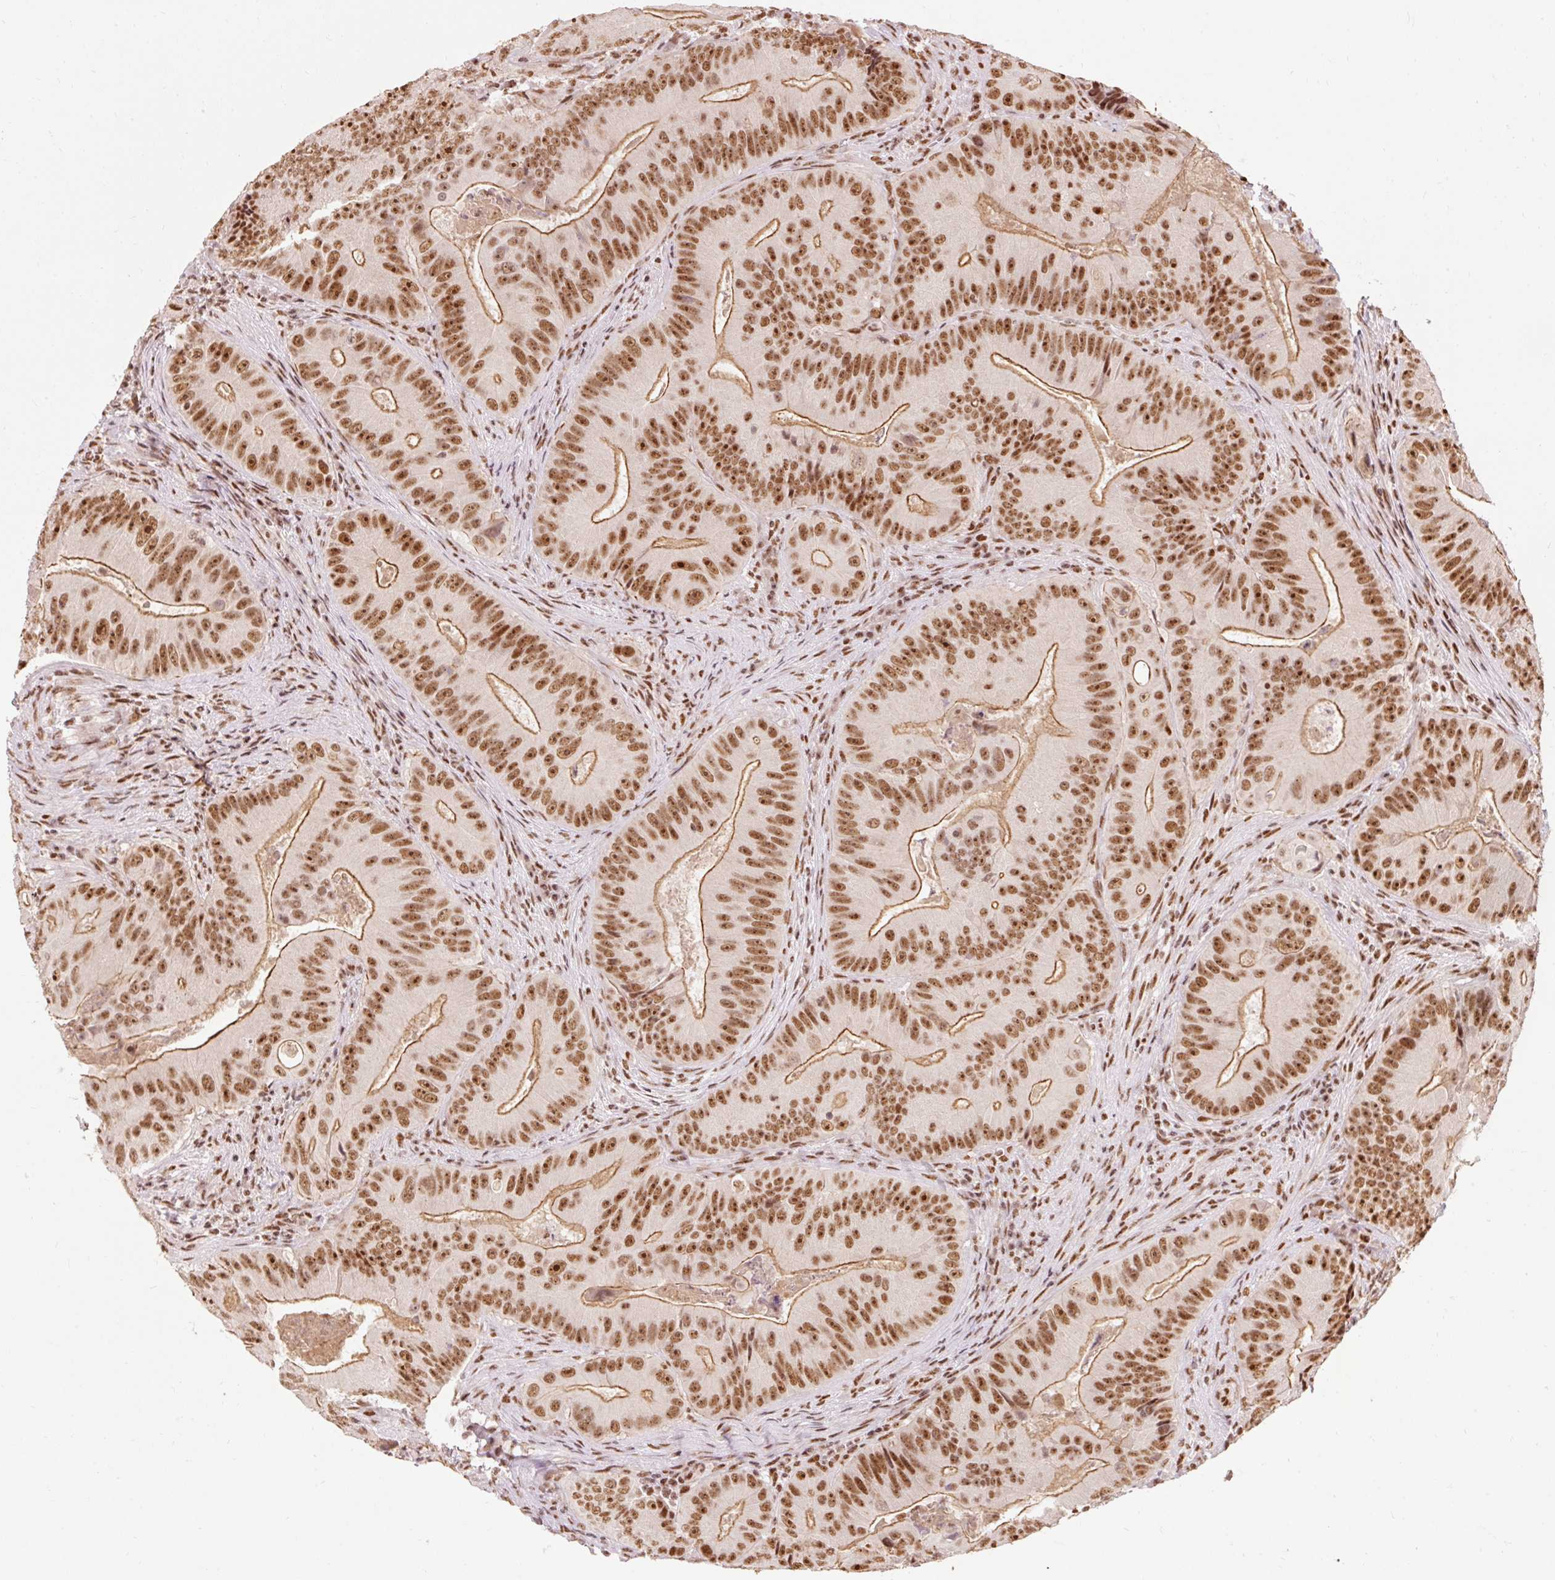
{"staining": {"intensity": "strong", "quantity": ">75%", "location": "cytoplasmic/membranous,nuclear"}, "tissue": "colorectal cancer", "cell_type": "Tumor cells", "image_type": "cancer", "snomed": [{"axis": "morphology", "description": "Adenocarcinoma, NOS"}, {"axis": "topography", "description": "Colon"}], "caption": "A brown stain shows strong cytoplasmic/membranous and nuclear staining of a protein in human colorectal cancer (adenocarcinoma) tumor cells.", "gene": "ZBTB44", "patient": {"sex": "female", "age": 86}}